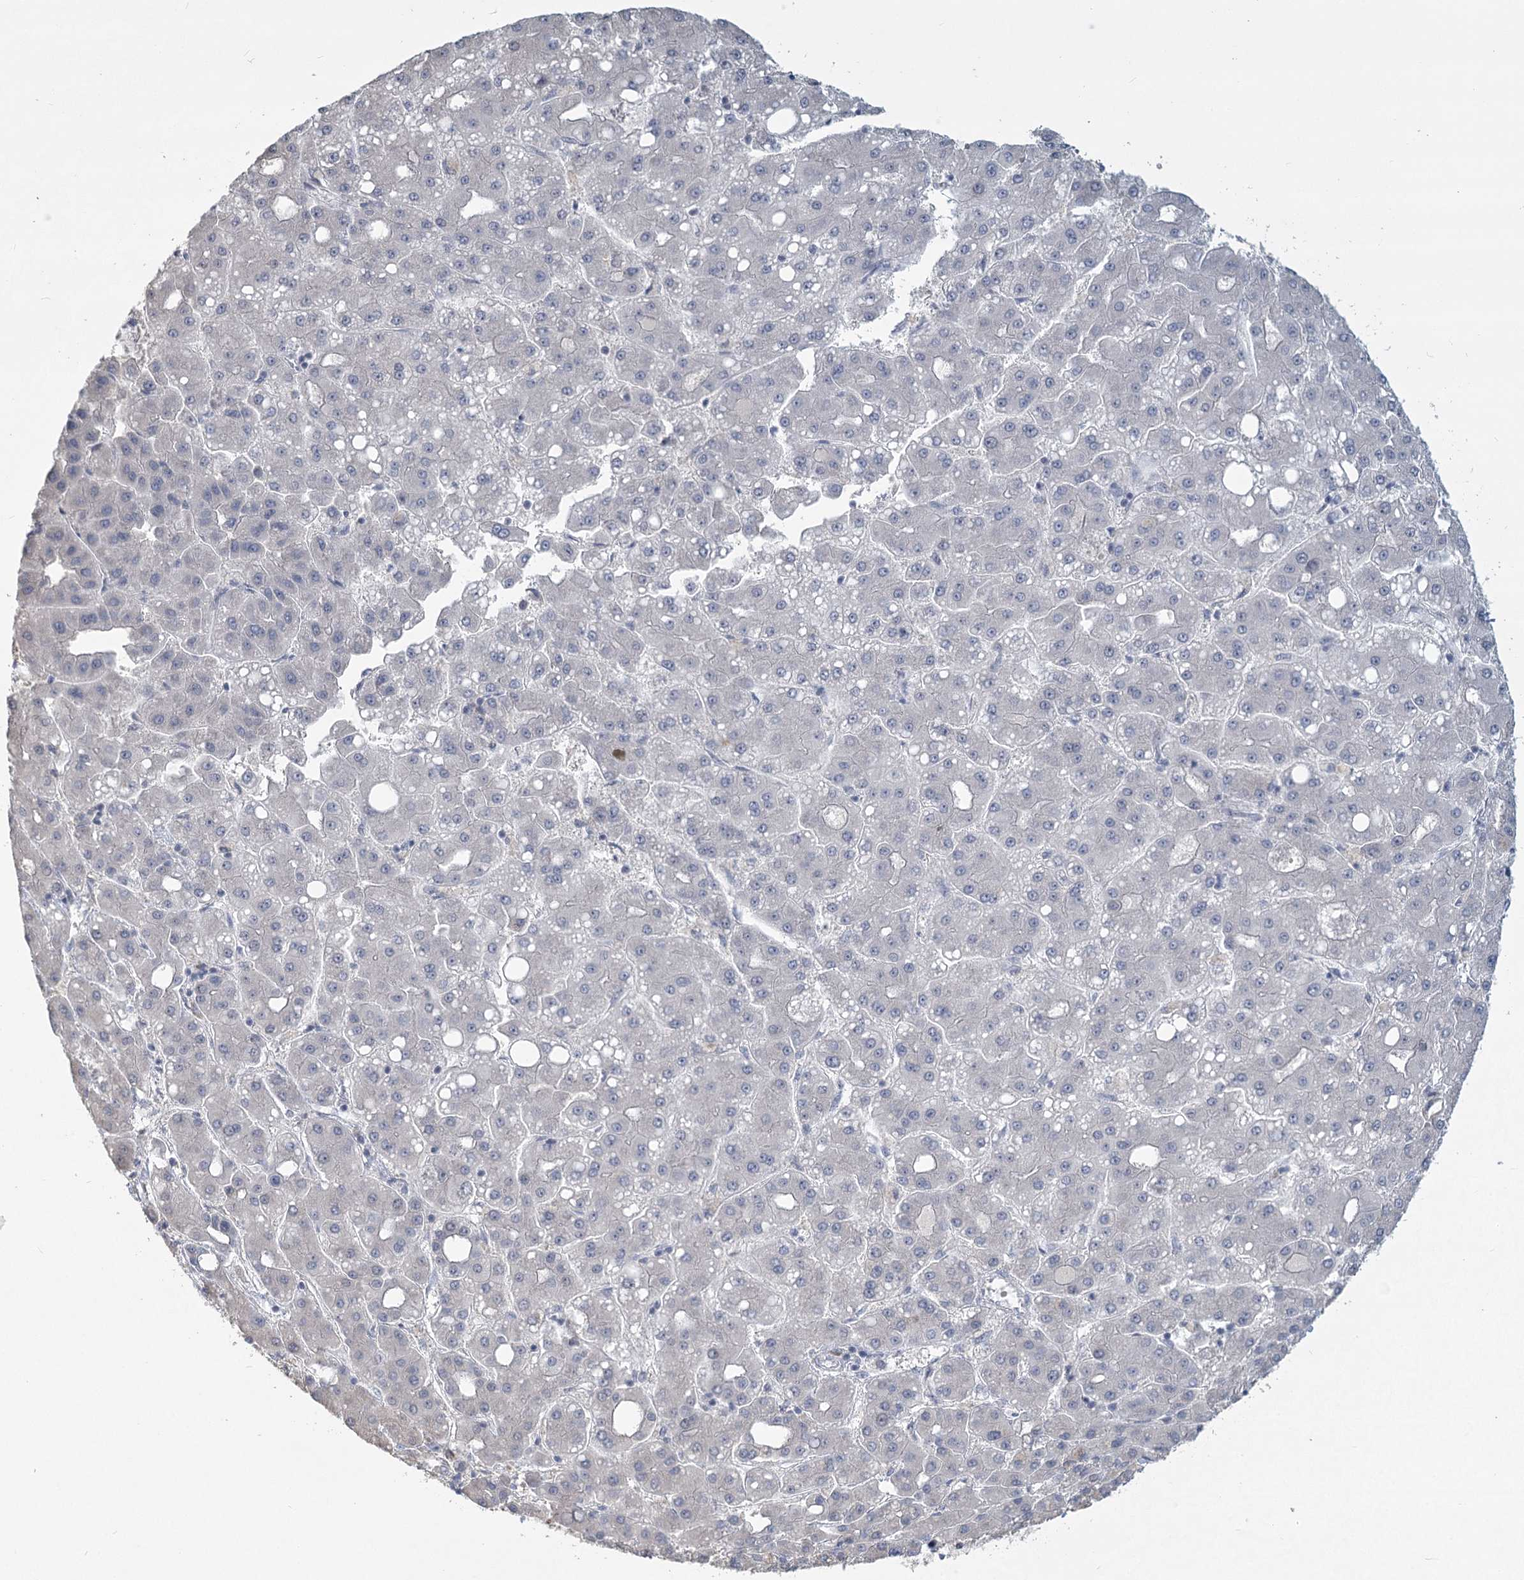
{"staining": {"intensity": "negative", "quantity": "none", "location": "none"}, "tissue": "liver cancer", "cell_type": "Tumor cells", "image_type": "cancer", "snomed": [{"axis": "morphology", "description": "Carcinoma, Hepatocellular, NOS"}, {"axis": "topography", "description": "Liver"}], "caption": "This is a photomicrograph of immunohistochemistry (IHC) staining of liver cancer (hepatocellular carcinoma), which shows no staining in tumor cells. Nuclei are stained in blue.", "gene": "SLC9A3", "patient": {"sex": "male", "age": 65}}